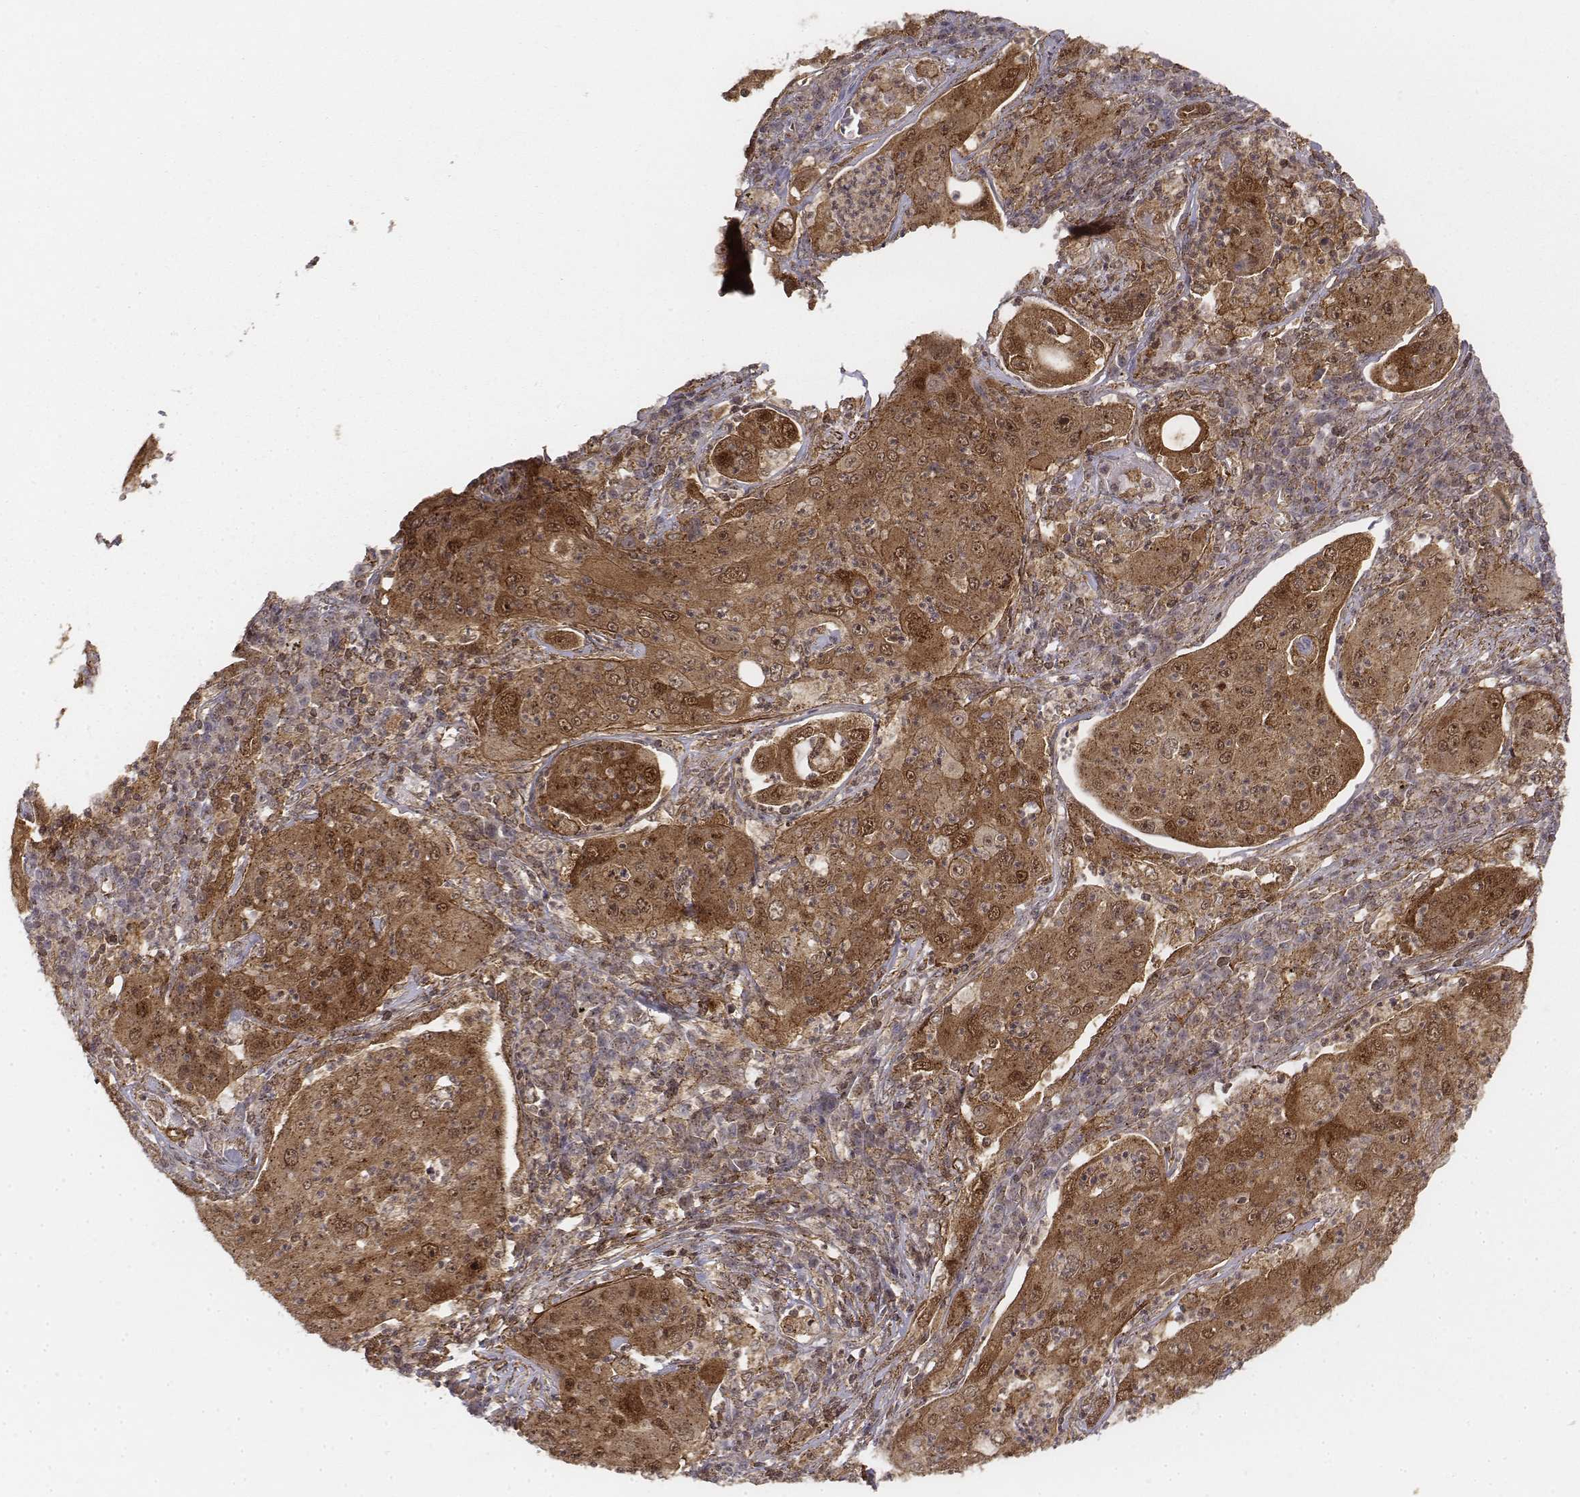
{"staining": {"intensity": "moderate", "quantity": ">75%", "location": "cytoplasmic/membranous,nuclear"}, "tissue": "lung cancer", "cell_type": "Tumor cells", "image_type": "cancer", "snomed": [{"axis": "morphology", "description": "Squamous cell carcinoma, NOS"}, {"axis": "topography", "description": "Lung"}], "caption": "This micrograph reveals lung cancer stained with immunohistochemistry (IHC) to label a protein in brown. The cytoplasmic/membranous and nuclear of tumor cells show moderate positivity for the protein. Nuclei are counter-stained blue.", "gene": "ZFYVE19", "patient": {"sex": "female", "age": 59}}